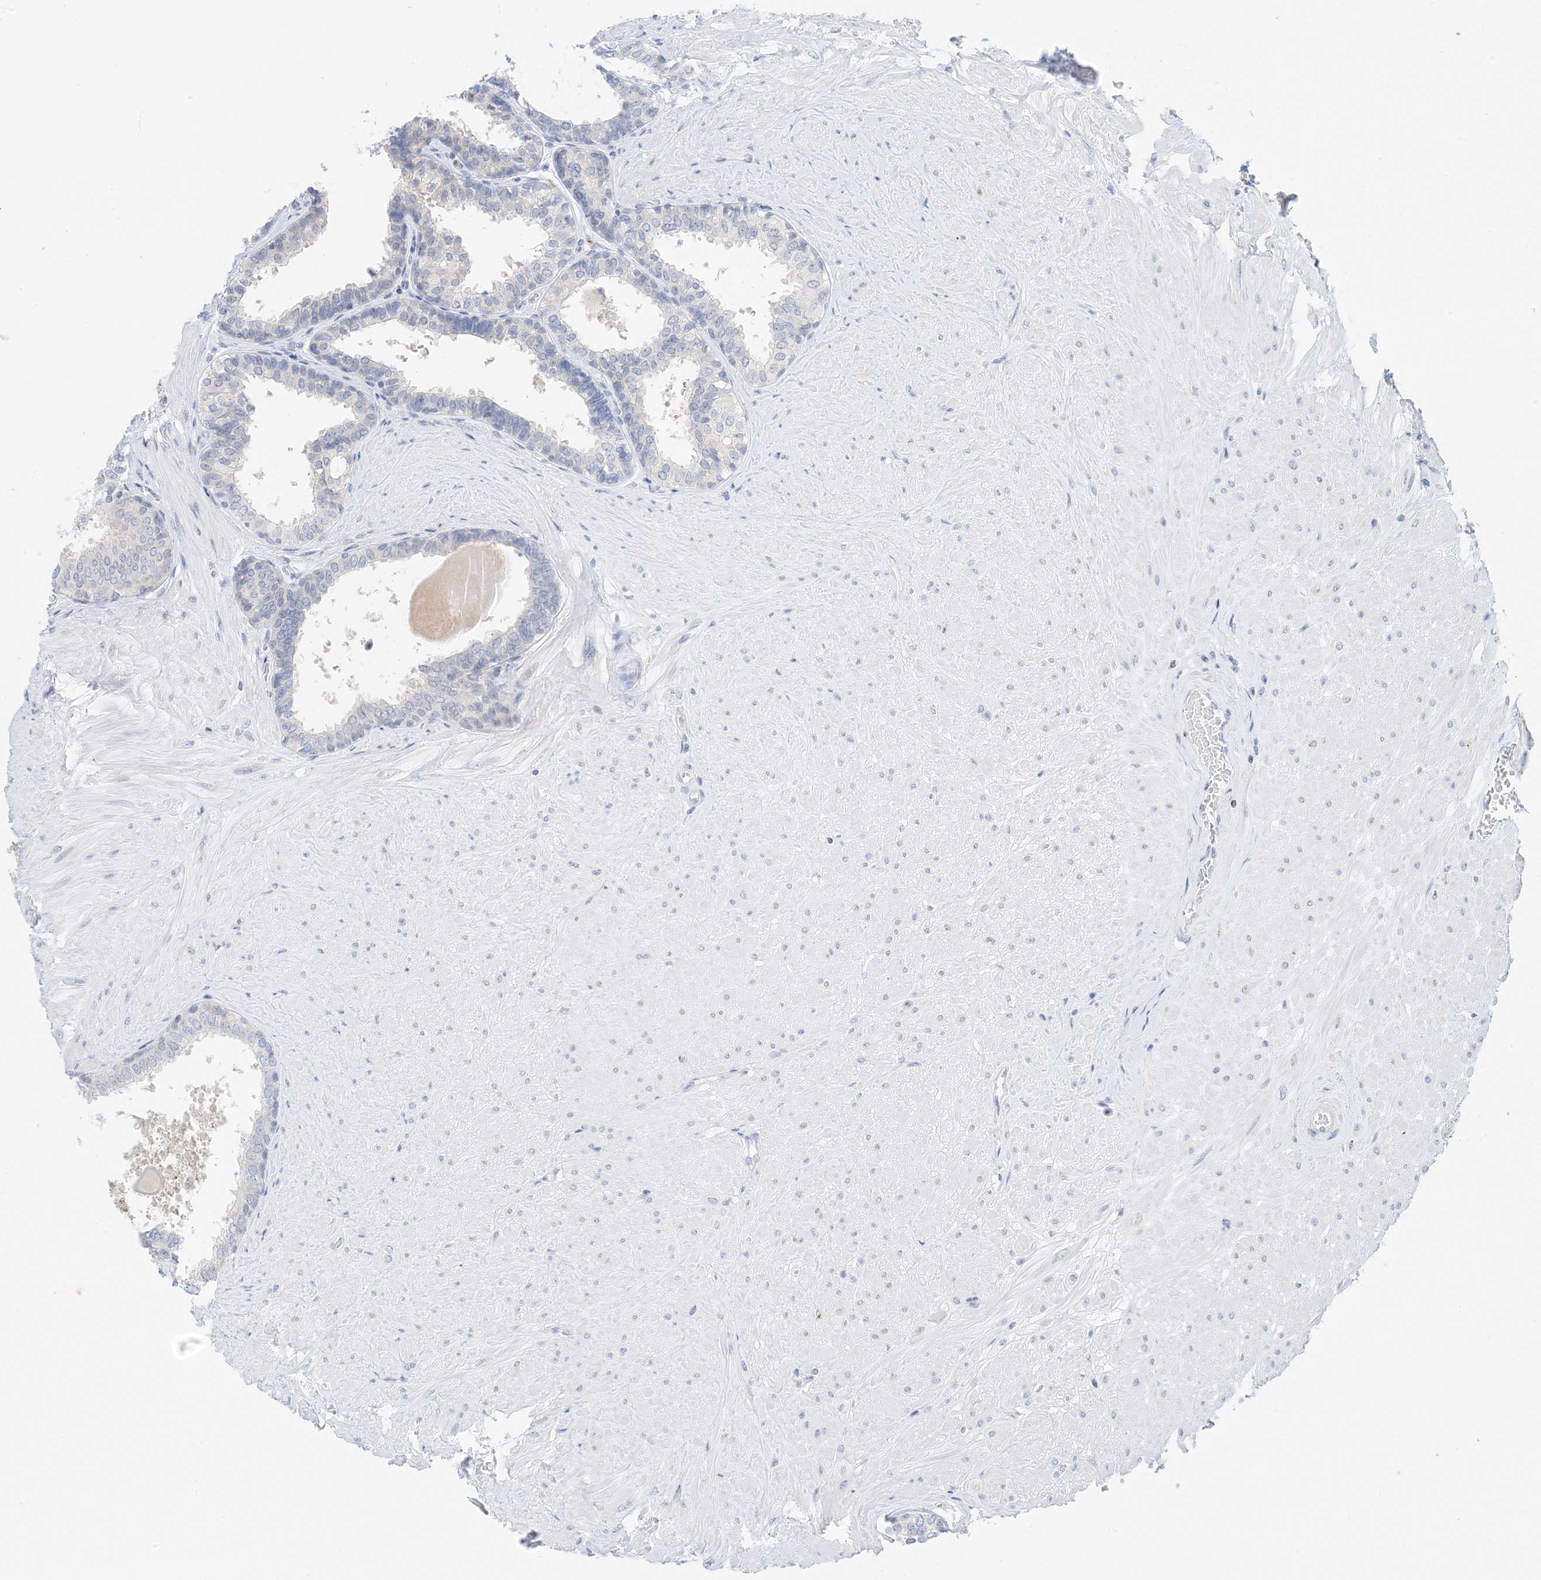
{"staining": {"intensity": "negative", "quantity": "none", "location": "none"}, "tissue": "prostate", "cell_type": "Glandular cells", "image_type": "normal", "snomed": [{"axis": "morphology", "description": "Normal tissue, NOS"}, {"axis": "topography", "description": "Prostate"}], "caption": "The photomicrograph exhibits no significant staining in glandular cells of prostate. Brightfield microscopy of immunohistochemistry (IHC) stained with DAB (3,3'-diaminobenzidine) (brown) and hematoxylin (blue), captured at high magnification.", "gene": "KIFBP", "patient": {"sex": "male", "age": 48}}